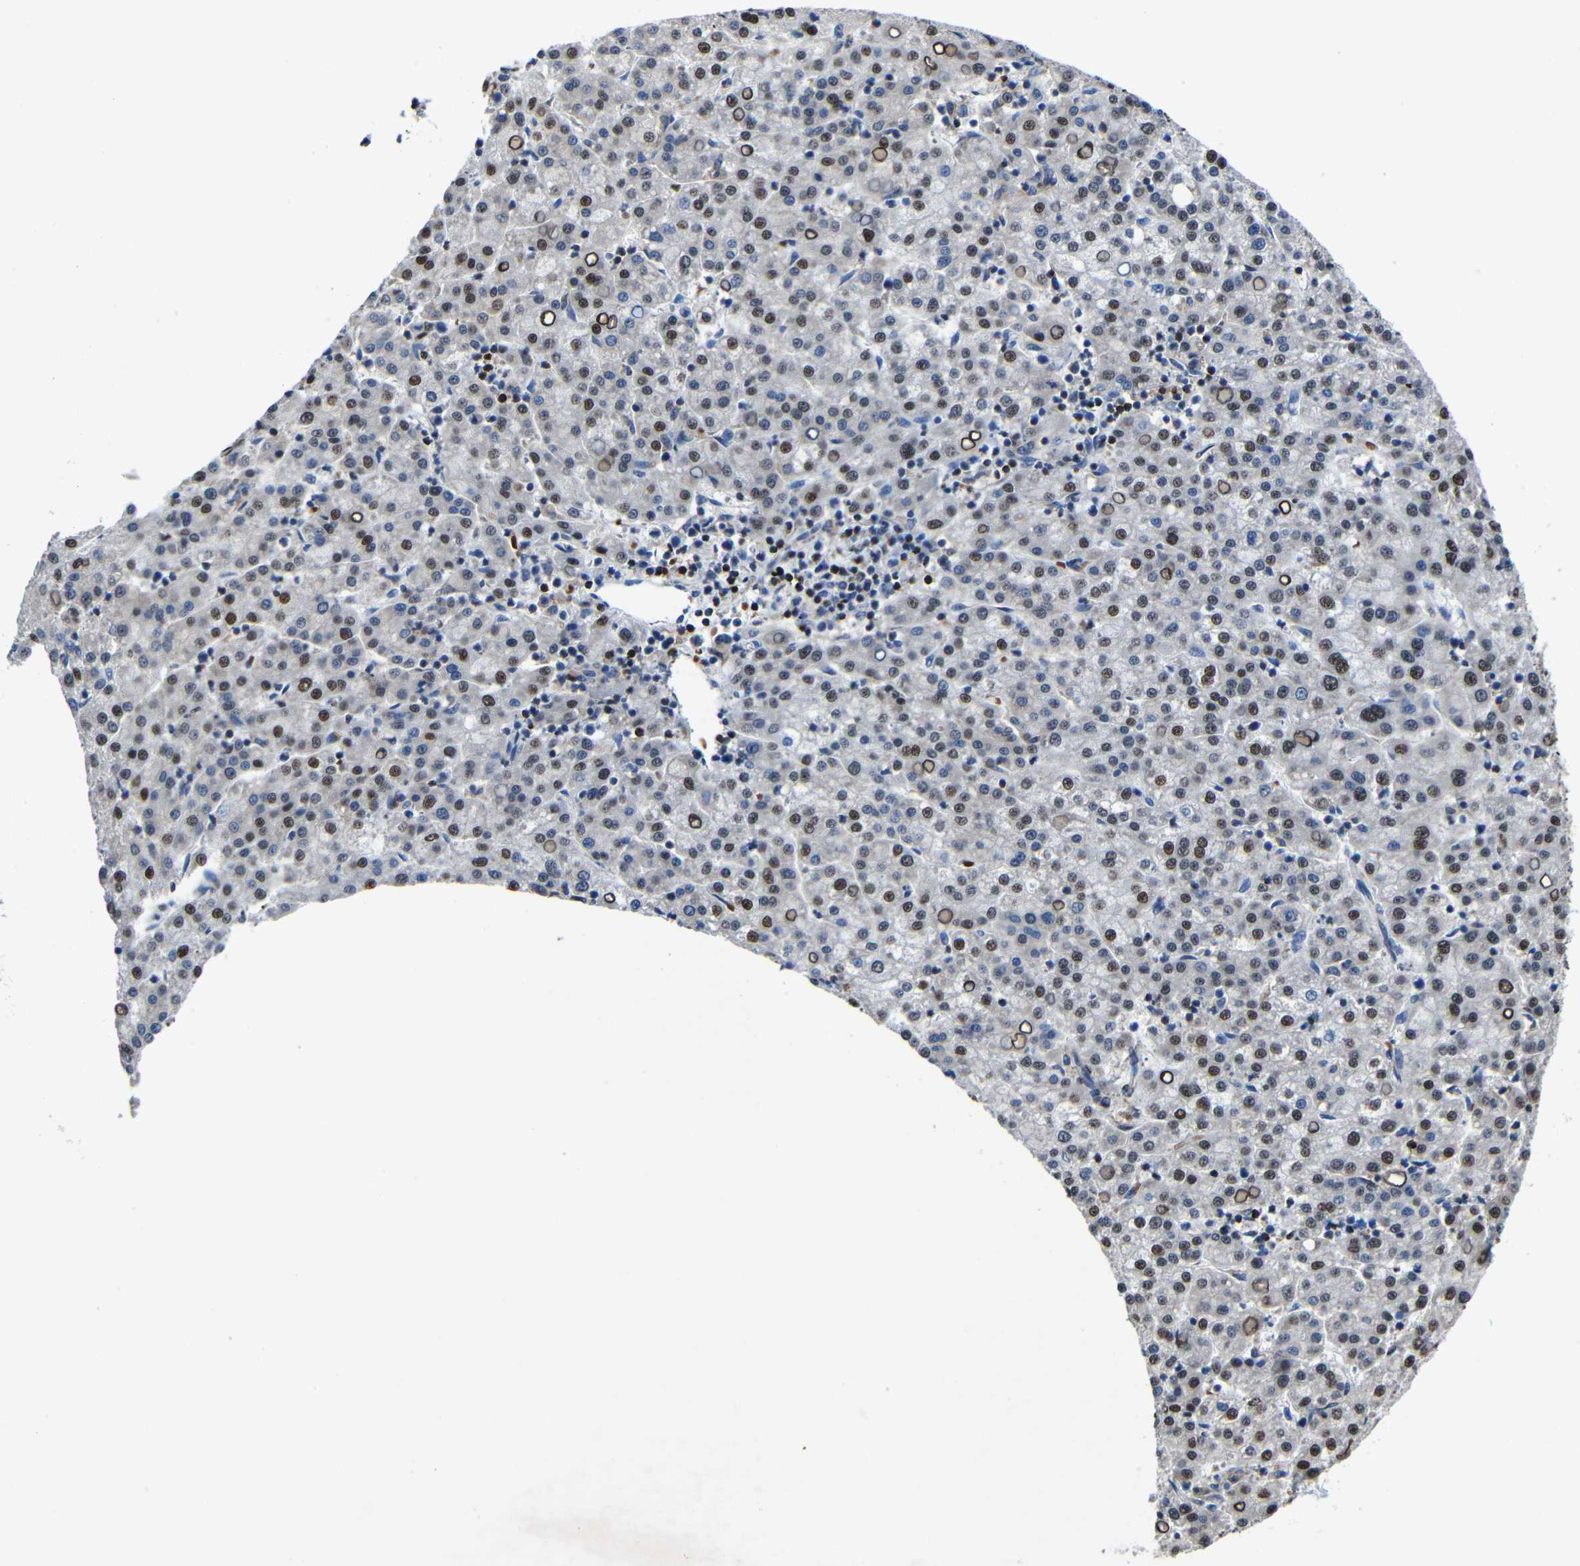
{"staining": {"intensity": "moderate", "quantity": "25%-75%", "location": "nuclear"}, "tissue": "liver cancer", "cell_type": "Tumor cells", "image_type": "cancer", "snomed": [{"axis": "morphology", "description": "Carcinoma, Hepatocellular, NOS"}, {"axis": "topography", "description": "Liver"}], "caption": "A high-resolution histopathology image shows immunohistochemistry staining of liver cancer (hepatocellular carcinoma), which displays moderate nuclear positivity in approximately 25%-75% of tumor cells. The staining is performed using DAB (3,3'-diaminobenzidine) brown chromogen to label protein expression. The nuclei are counter-stained blue using hematoxylin.", "gene": "CA5B", "patient": {"sex": "female", "age": 58}}